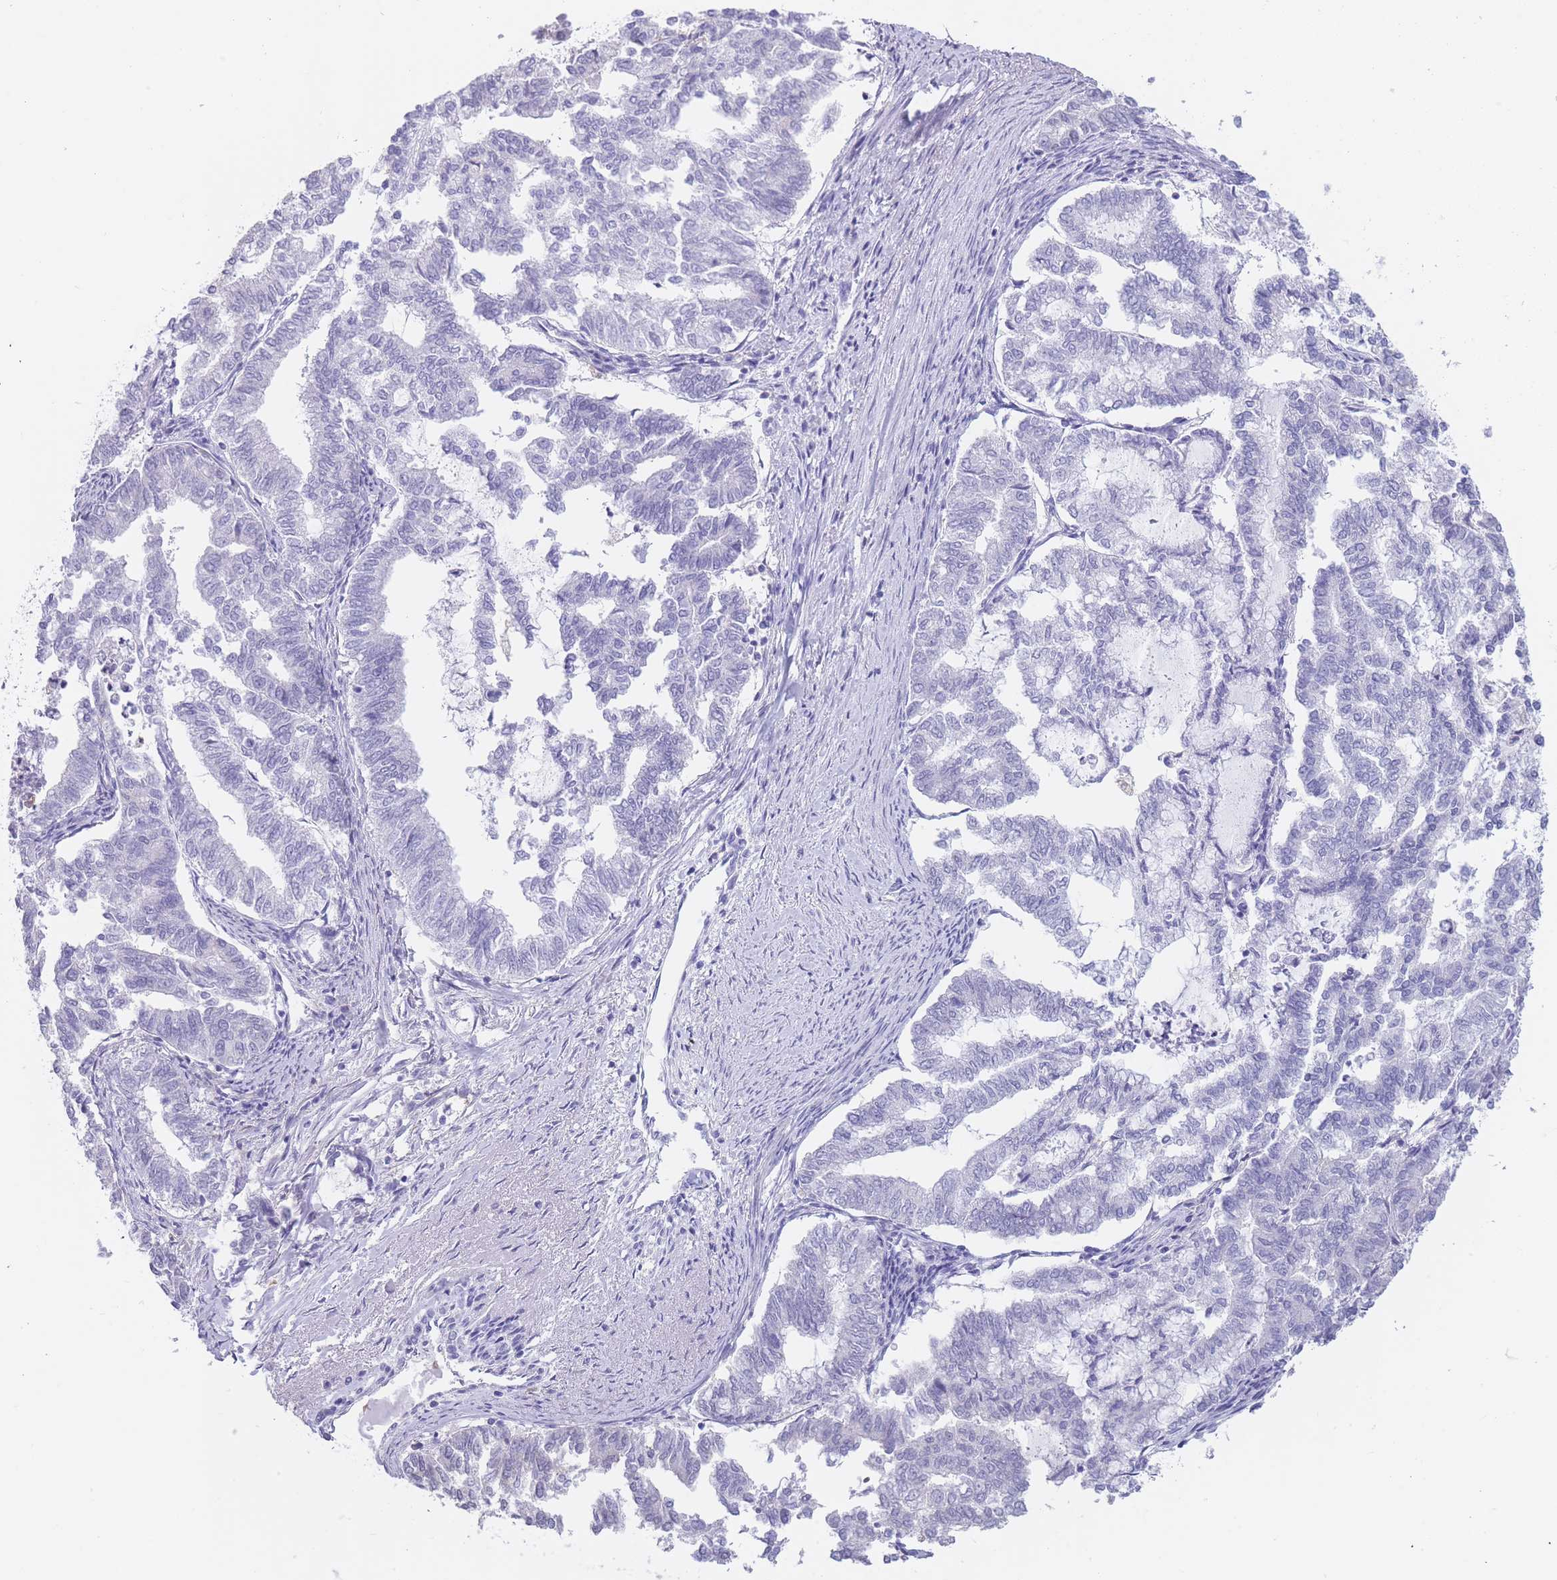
{"staining": {"intensity": "negative", "quantity": "none", "location": "none"}, "tissue": "endometrial cancer", "cell_type": "Tumor cells", "image_type": "cancer", "snomed": [{"axis": "morphology", "description": "Adenocarcinoma, NOS"}, {"axis": "topography", "description": "Endometrium"}], "caption": "DAB (3,3'-diaminobenzidine) immunohistochemical staining of endometrial cancer shows no significant staining in tumor cells.", "gene": "CD37", "patient": {"sex": "female", "age": 79}}